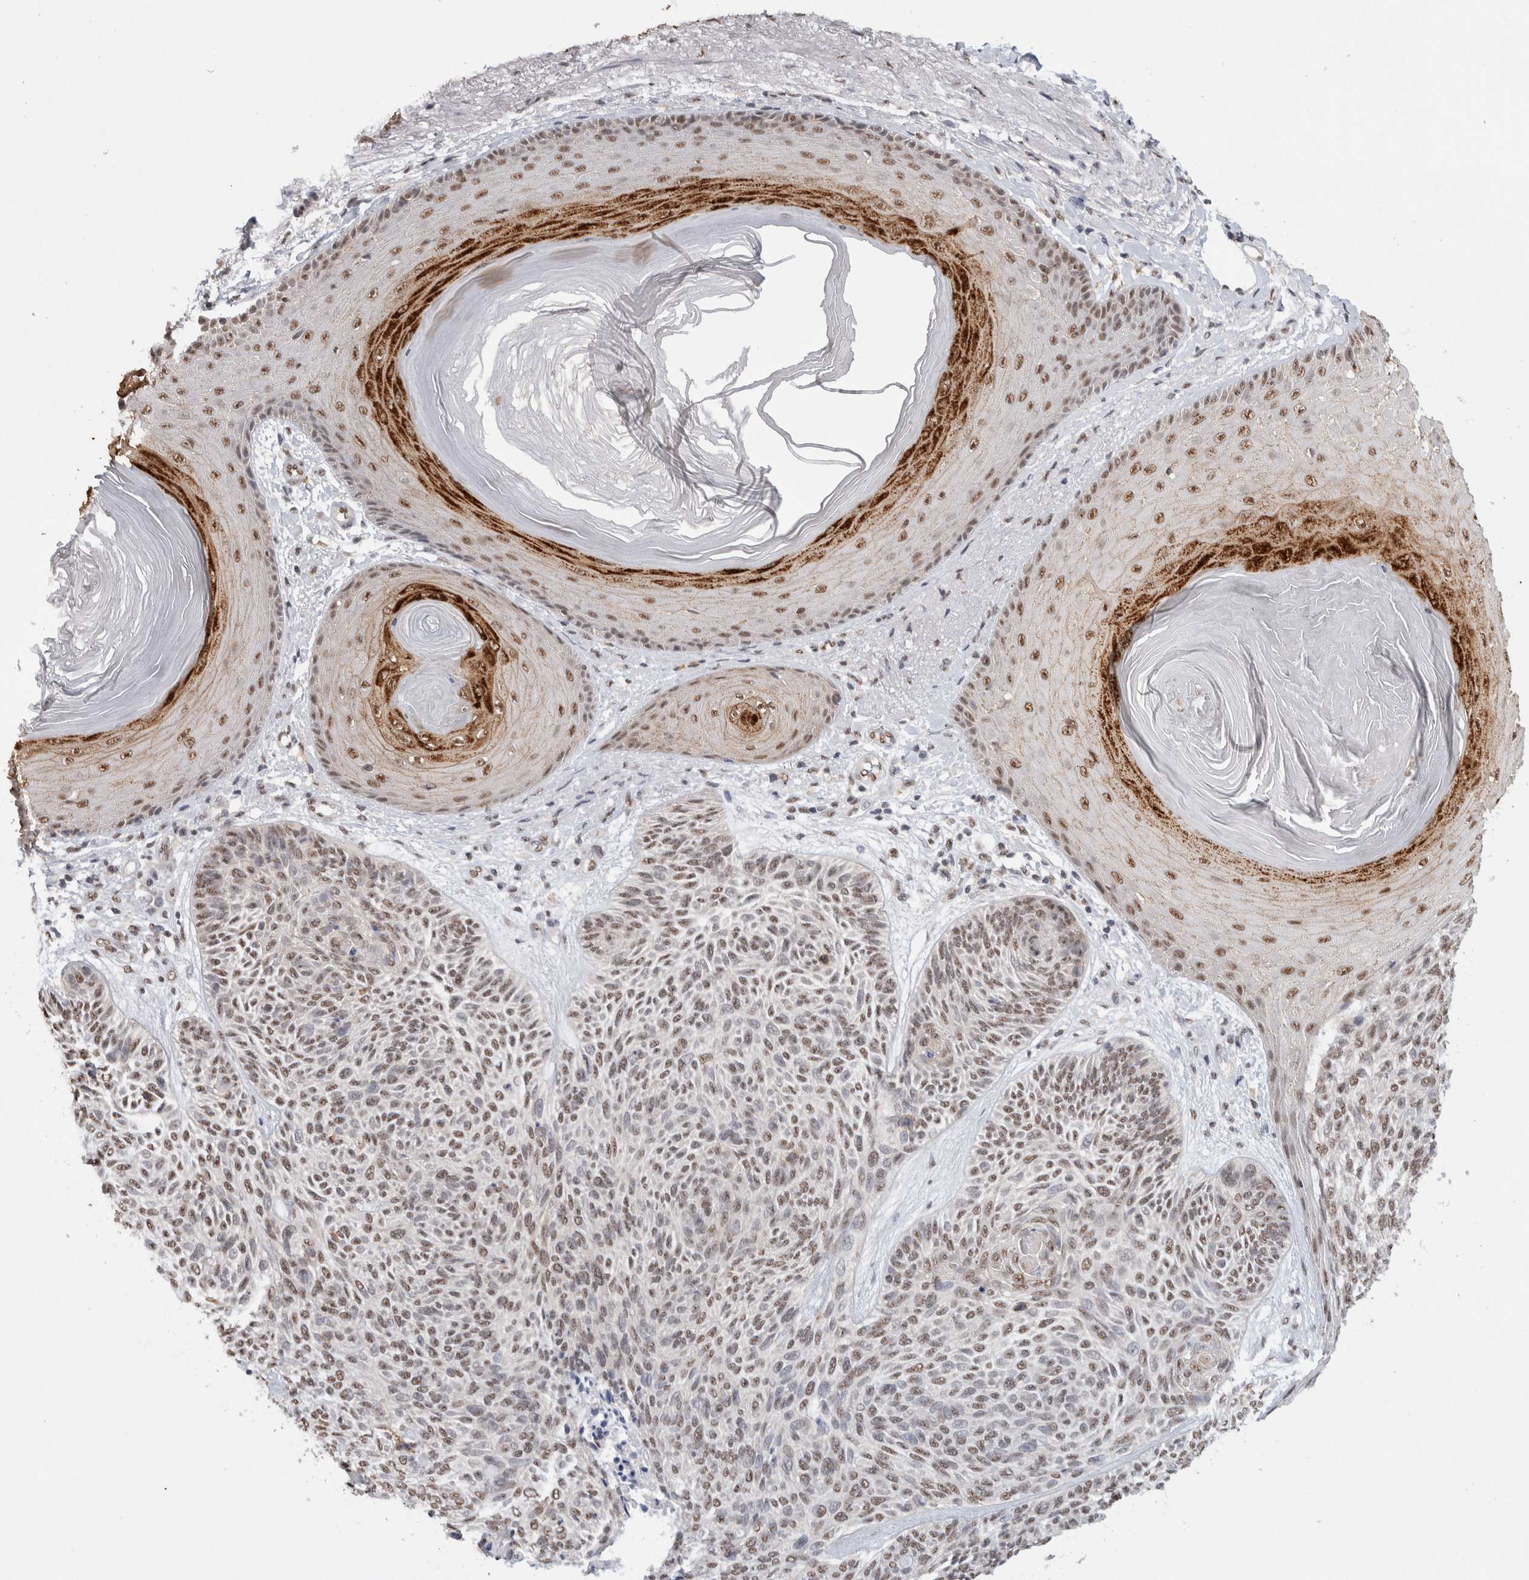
{"staining": {"intensity": "weak", "quantity": ">75%", "location": "nuclear"}, "tissue": "skin cancer", "cell_type": "Tumor cells", "image_type": "cancer", "snomed": [{"axis": "morphology", "description": "Basal cell carcinoma"}, {"axis": "topography", "description": "Skin"}], "caption": "A low amount of weak nuclear expression is seen in approximately >75% of tumor cells in skin cancer tissue.", "gene": "RPS6KA2", "patient": {"sex": "male", "age": 55}}